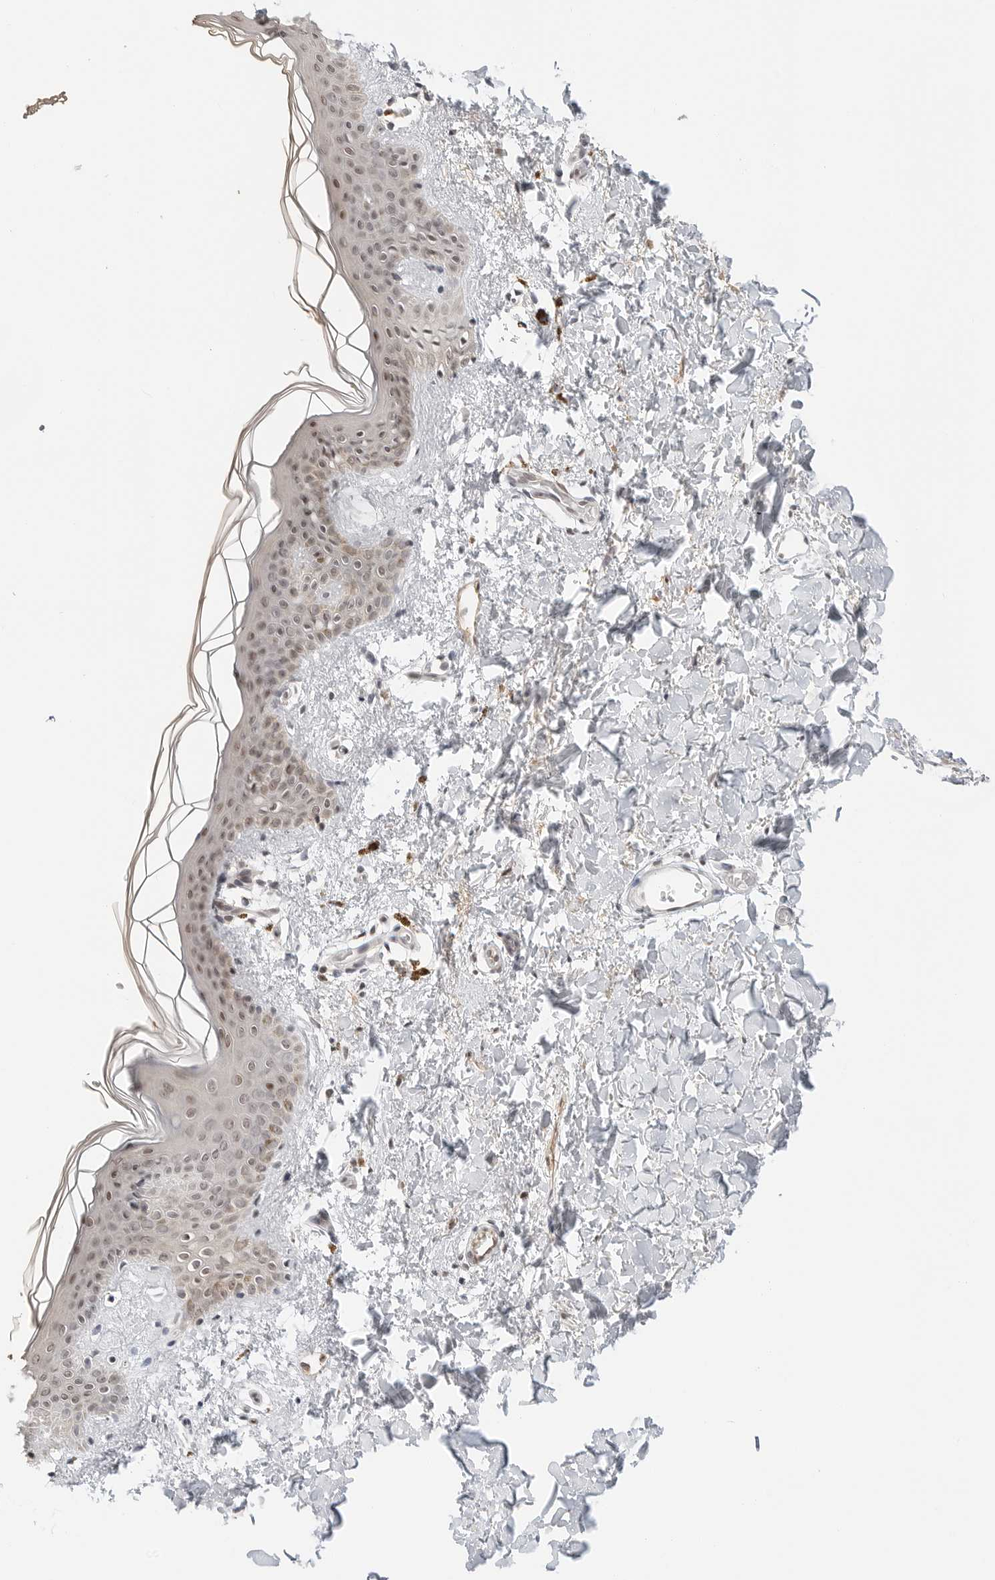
{"staining": {"intensity": "negative", "quantity": "none", "location": "none"}, "tissue": "skin", "cell_type": "Fibroblasts", "image_type": "normal", "snomed": [{"axis": "morphology", "description": "Normal tissue, NOS"}, {"axis": "topography", "description": "Skin"}], "caption": "The micrograph displays no staining of fibroblasts in normal skin. (DAB immunohistochemistry (IHC), high magnification).", "gene": "TSEN2", "patient": {"sex": "female", "age": 46}}